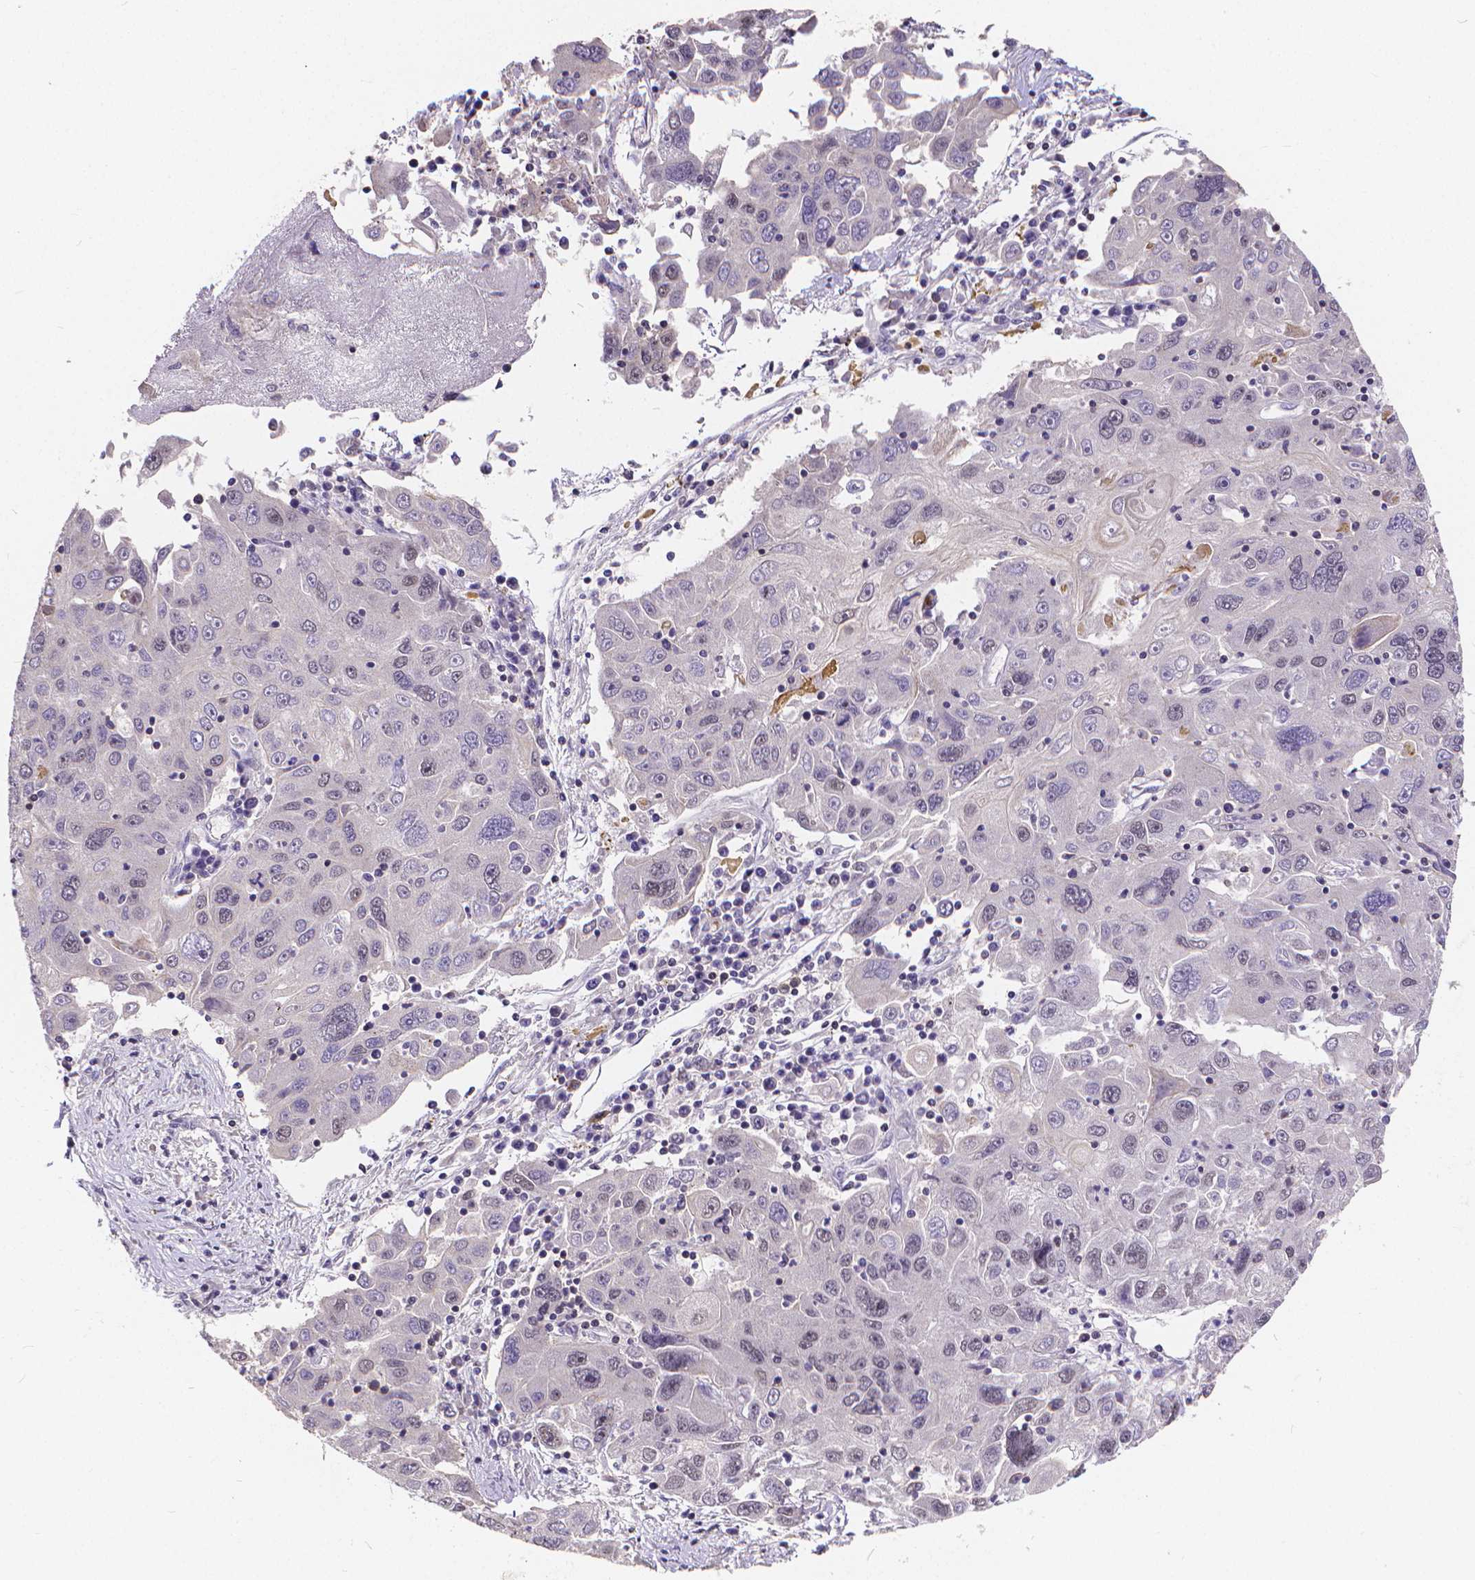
{"staining": {"intensity": "negative", "quantity": "none", "location": "none"}, "tissue": "stomach cancer", "cell_type": "Tumor cells", "image_type": "cancer", "snomed": [{"axis": "morphology", "description": "Adenocarcinoma, NOS"}, {"axis": "topography", "description": "Stomach"}], "caption": "This is a histopathology image of immunohistochemistry (IHC) staining of adenocarcinoma (stomach), which shows no expression in tumor cells. (DAB immunohistochemistry with hematoxylin counter stain).", "gene": "GLRB", "patient": {"sex": "male", "age": 56}}